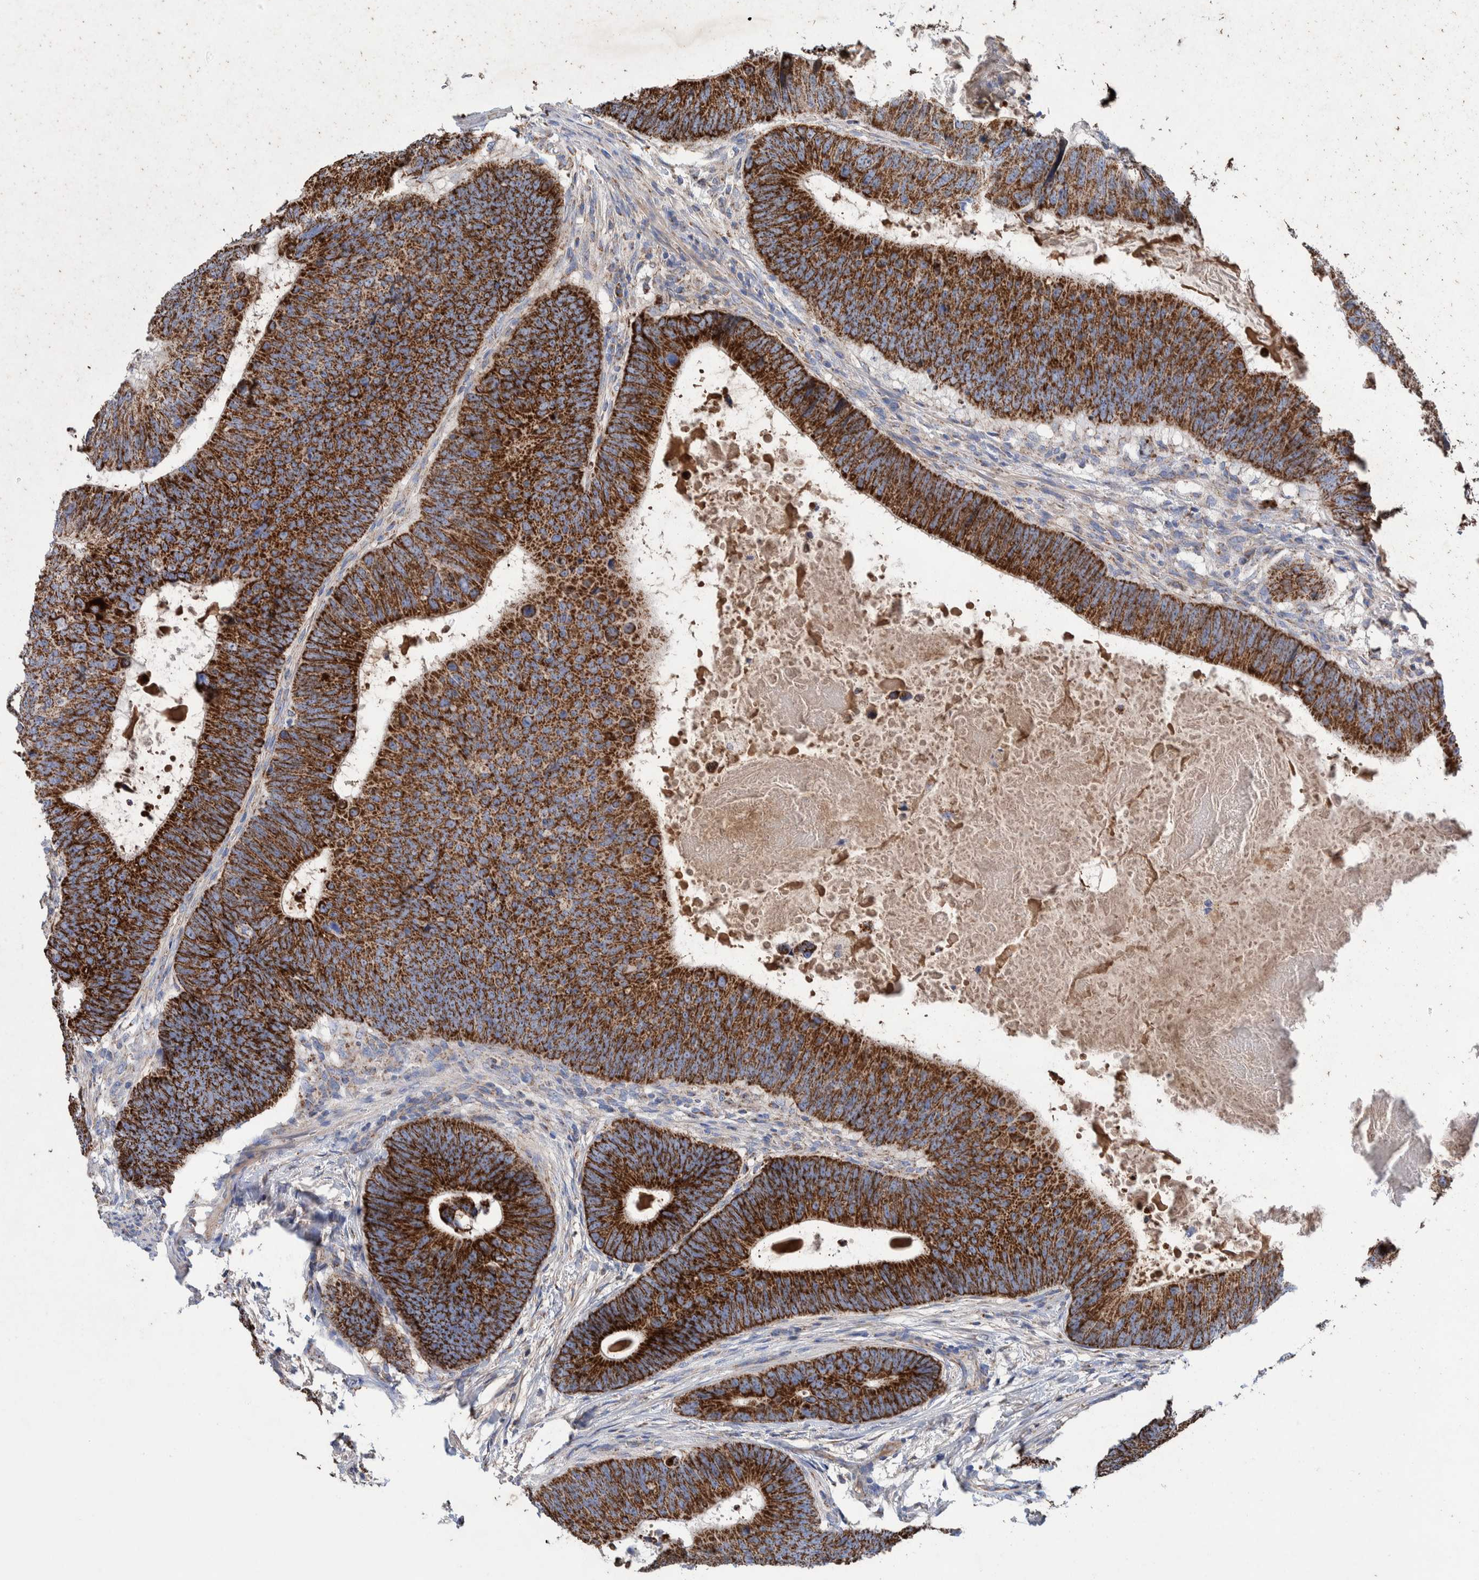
{"staining": {"intensity": "strong", "quantity": ">75%", "location": "cytoplasmic/membranous"}, "tissue": "colorectal cancer", "cell_type": "Tumor cells", "image_type": "cancer", "snomed": [{"axis": "morphology", "description": "Adenocarcinoma, NOS"}, {"axis": "topography", "description": "Colon"}], "caption": "Adenocarcinoma (colorectal) stained with DAB (3,3'-diaminobenzidine) immunohistochemistry demonstrates high levels of strong cytoplasmic/membranous positivity in about >75% of tumor cells.", "gene": "DECR1", "patient": {"sex": "male", "age": 56}}